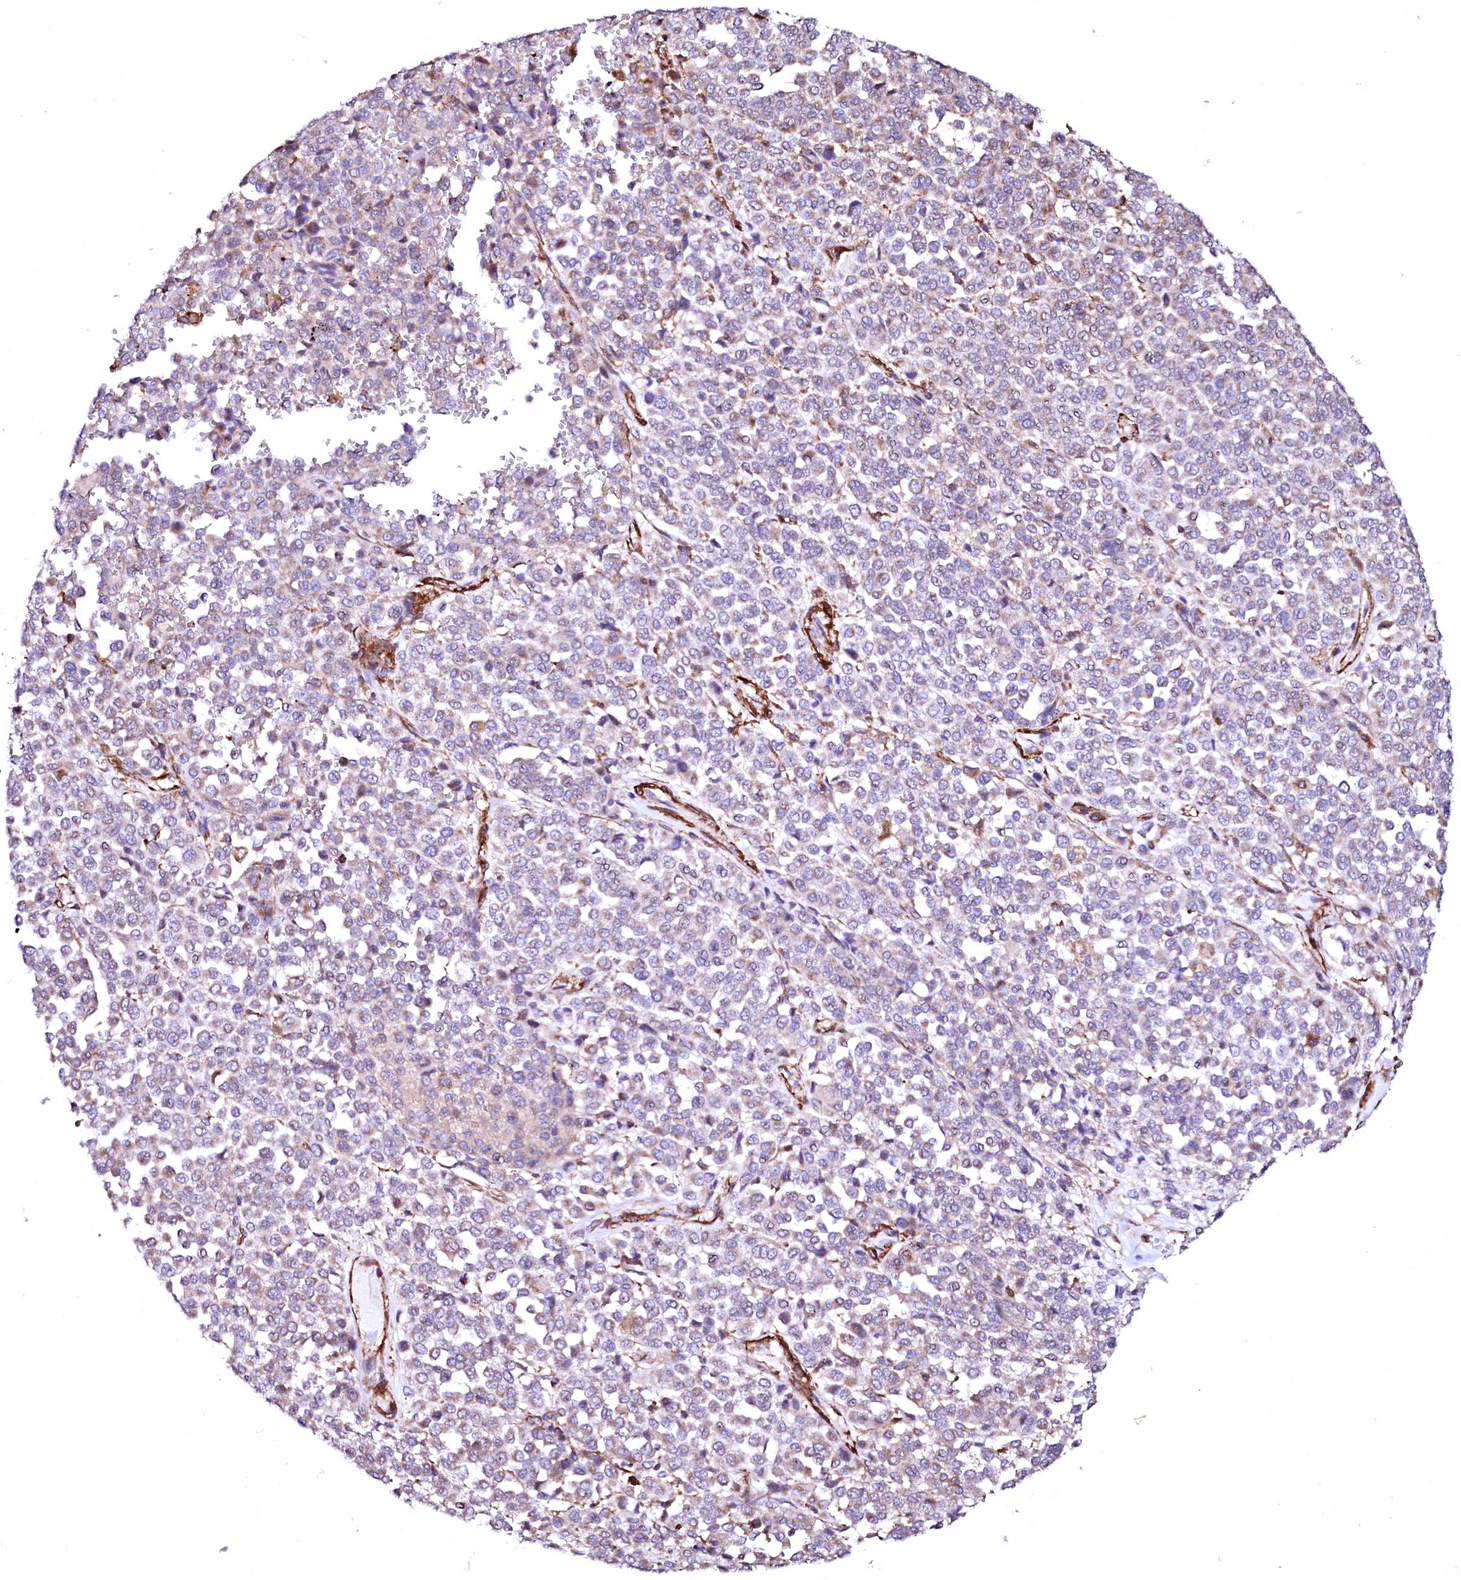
{"staining": {"intensity": "weak", "quantity": "<25%", "location": "cytoplasmic/membranous"}, "tissue": "melanoma", "cell_type": "Tumor cells", "image_type": "cancer", "snomed": [{"axis": "morphology", "description": "Malignant melanoma, Metastatic site"}, {"axis": "topography", "description": "Pancreas"}], "caption": "The photomicrograph reveals no significant positivity in tumor cells of malignant melanoma (metastatic site). Brightfield microscopy of IHC stained with DAB (brown) and hematoxylin (blue), captured at high magnification.", "gene": "GPR176", "patient": {"sex": "female", "age": 30}}